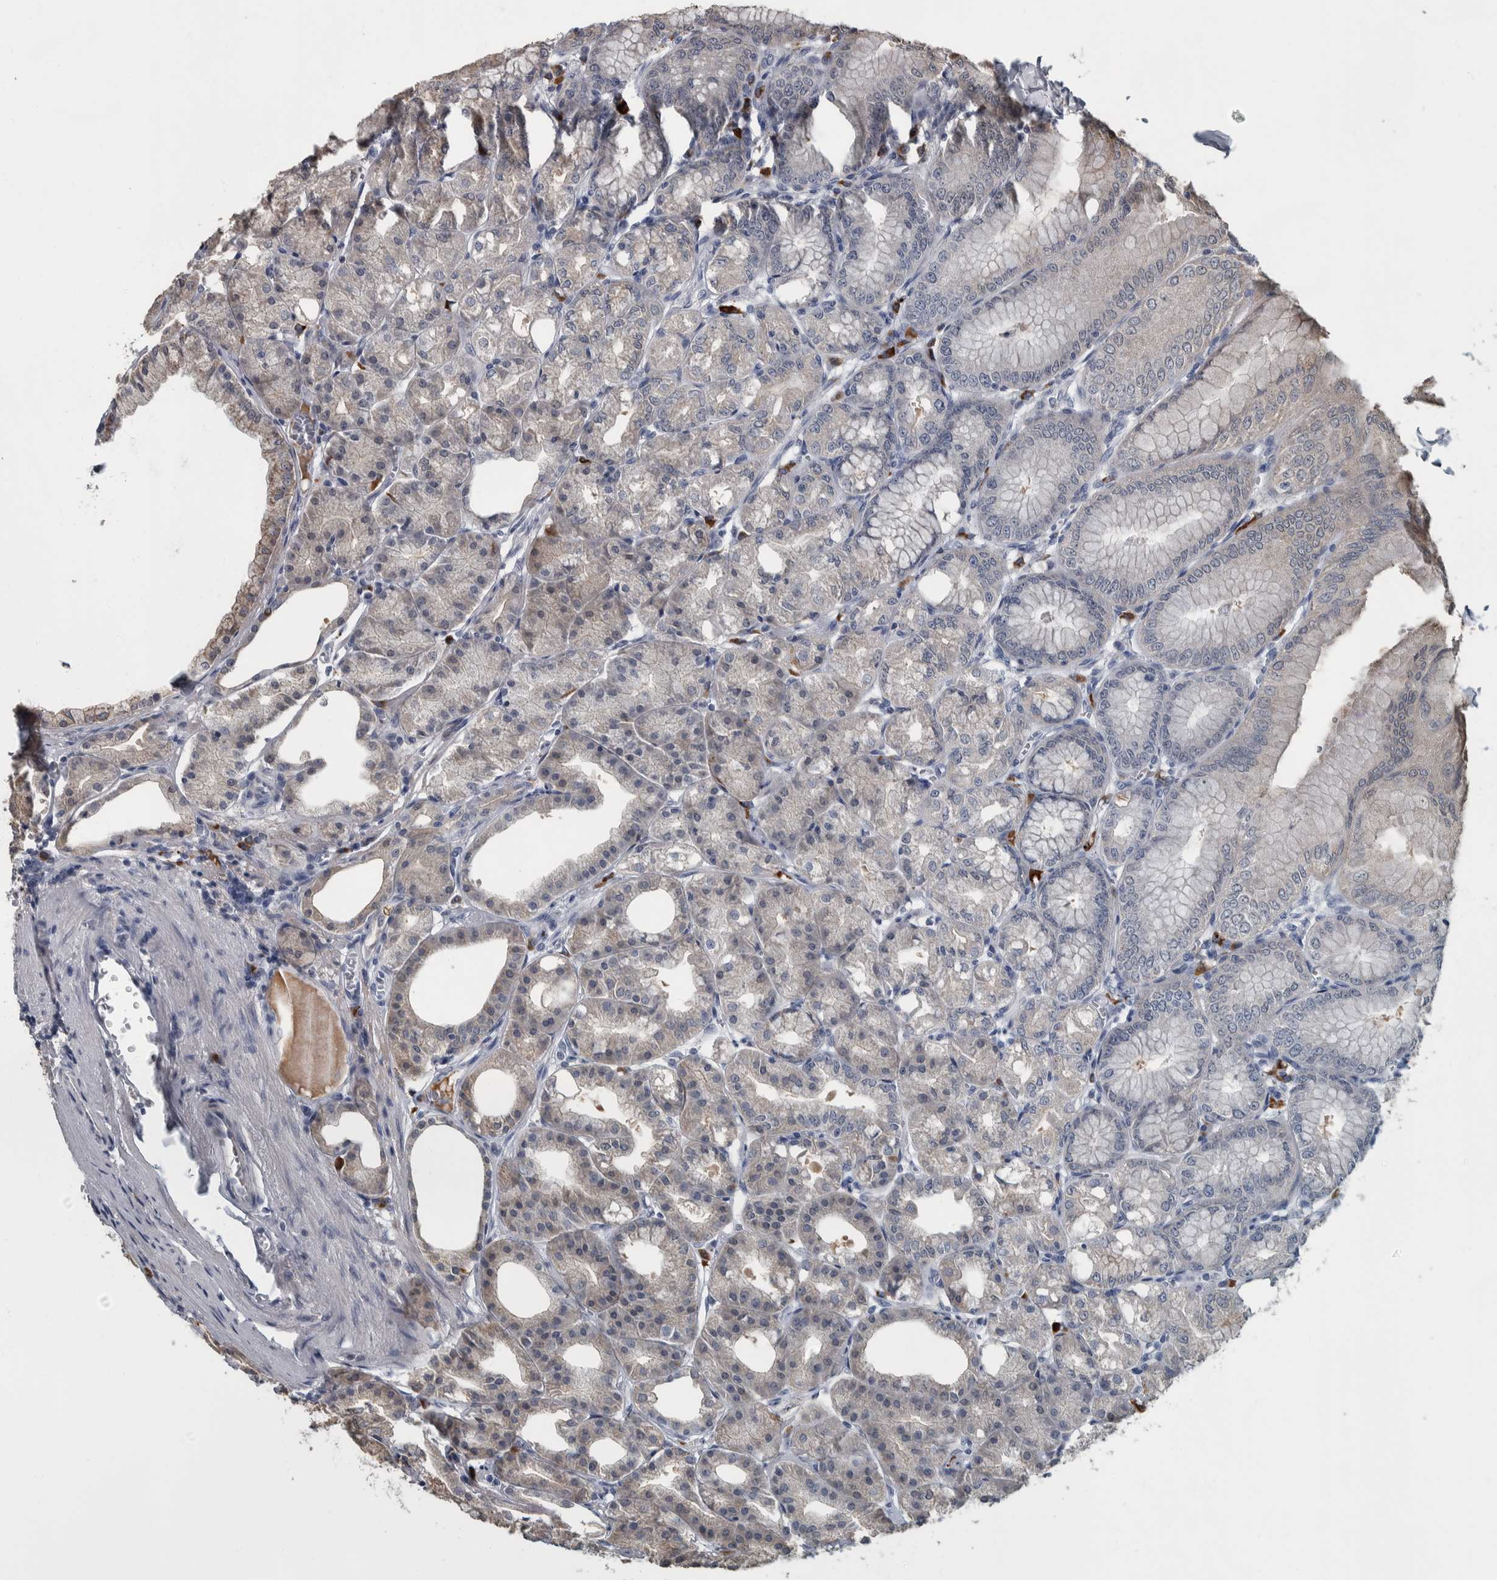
{"staining": {"intensity": "weak", "quantity": "<25%", "location": "cytoplasmic/membranous"}, "tissue": "stomach", "cell_type": "Glandular cells", "image_type": "normal", "snomed": [{"axis": "morphology", "description": "Normal tissue, NOS"}, {"axis": "topography", "description": "Stomach, lower"}], "caption": "Histopathology image shows no significant protein staining in glandular cells of unremarkable stomach.", "gene": "CAVIN4", "patient": {"sex": "male", "age": 71}}